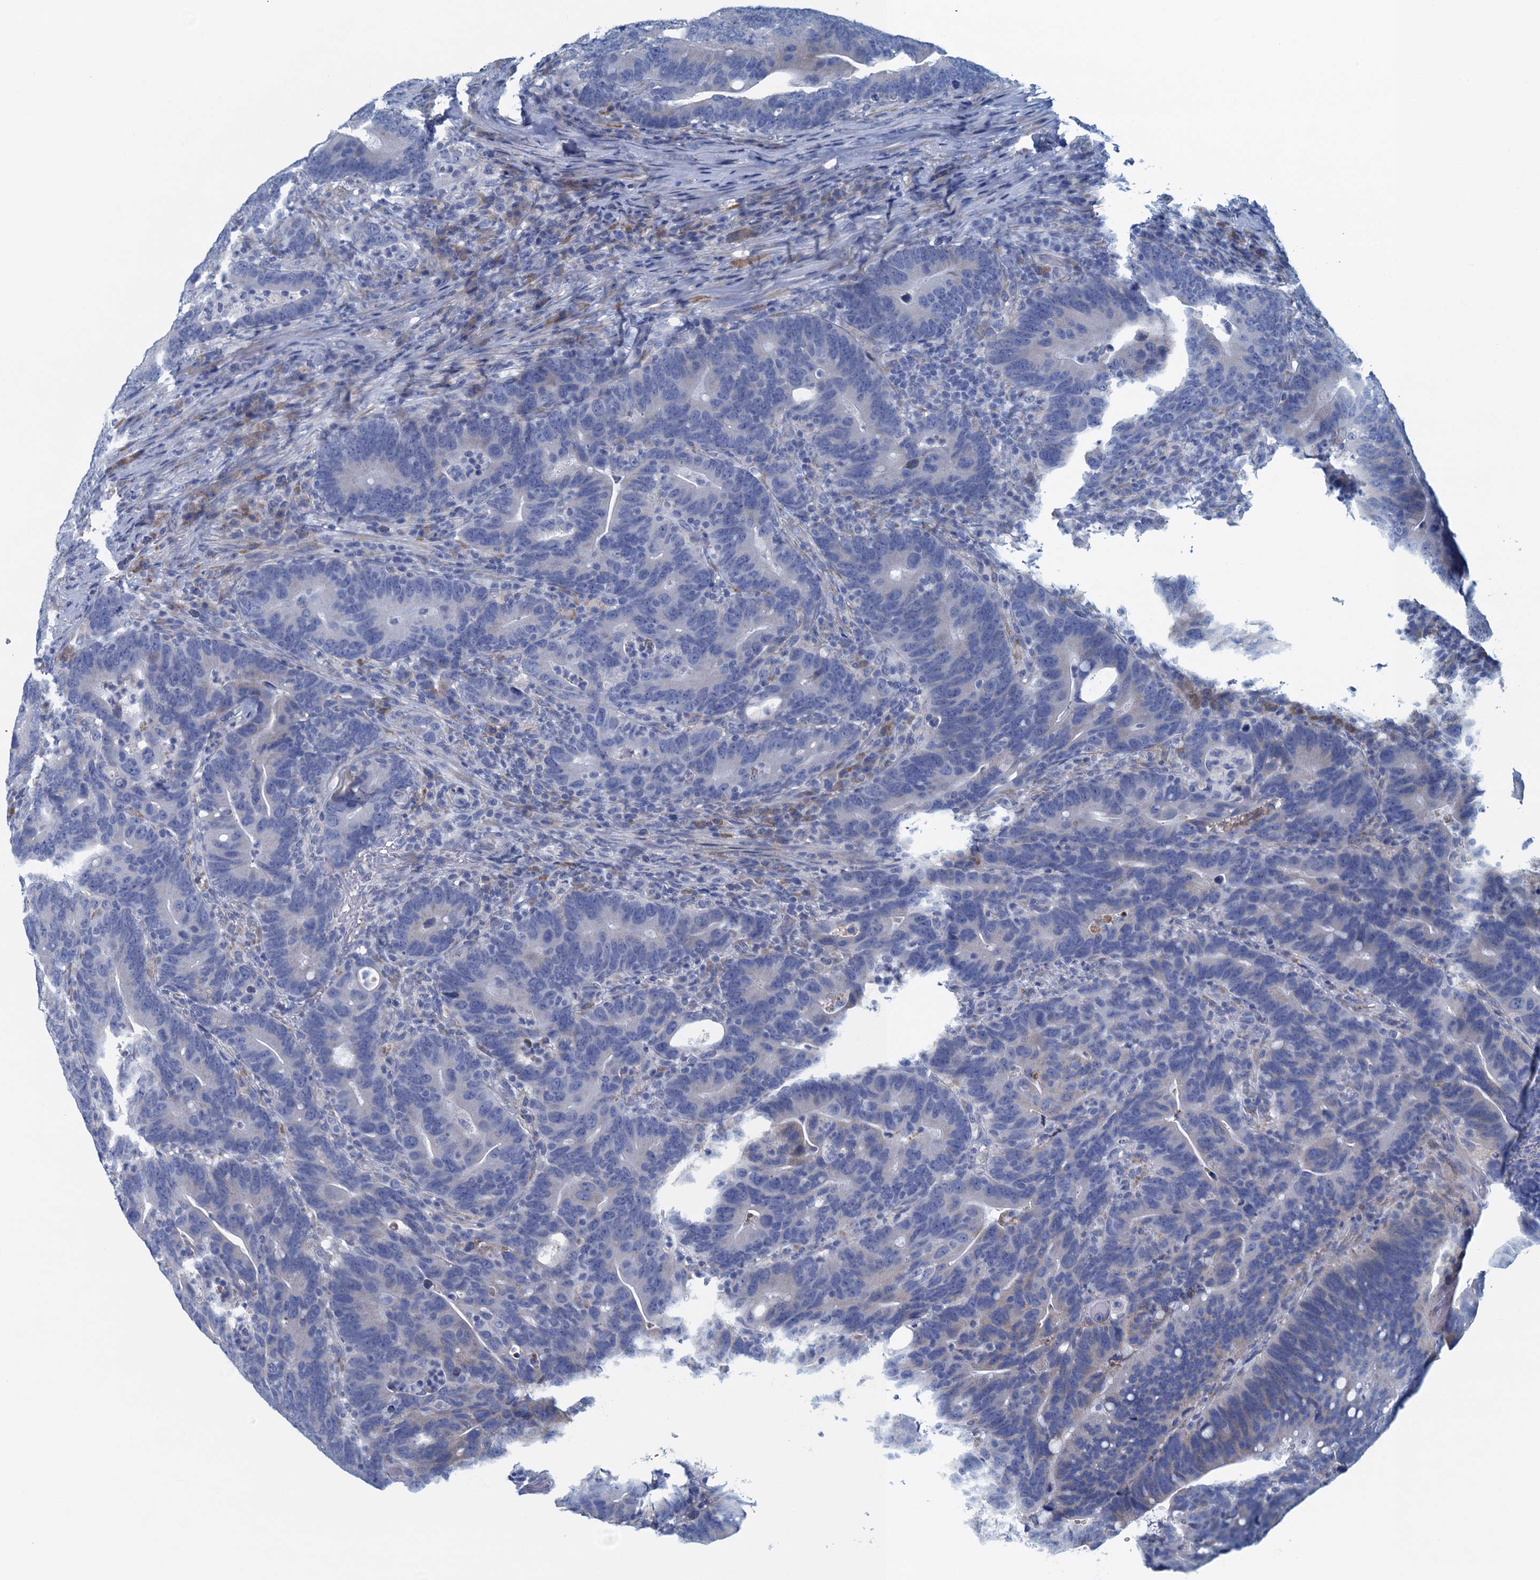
{"staining": {"intensity": "negative", "quantity": "none", "location": "none"}, "tissue": "colorectal cancer", "cell_type": "Tumor cells", "image_type": "cancer", "snomed": [{"axis": "morphology", "description": "Adenocarcinoma, NOS"}, {"axis": "topography", "description": "Colon"}], "caption": "Immunohistochemistry (IHC) micrograph of neoplastic tissue: human colorectal cancer (adenocarcinoma) stained with DAB (3,3'-diaminobenzidine) demonstrates no significant protein positivity in tumor cells. Brightfield microscopy of IHC stained with DAB (3,3'-diaminobenzidine) (brown) and hematoxylin (blue), captured at high magnification.", "gene": "C10orf88", "patient": {"sex": "female", "age": 66}}